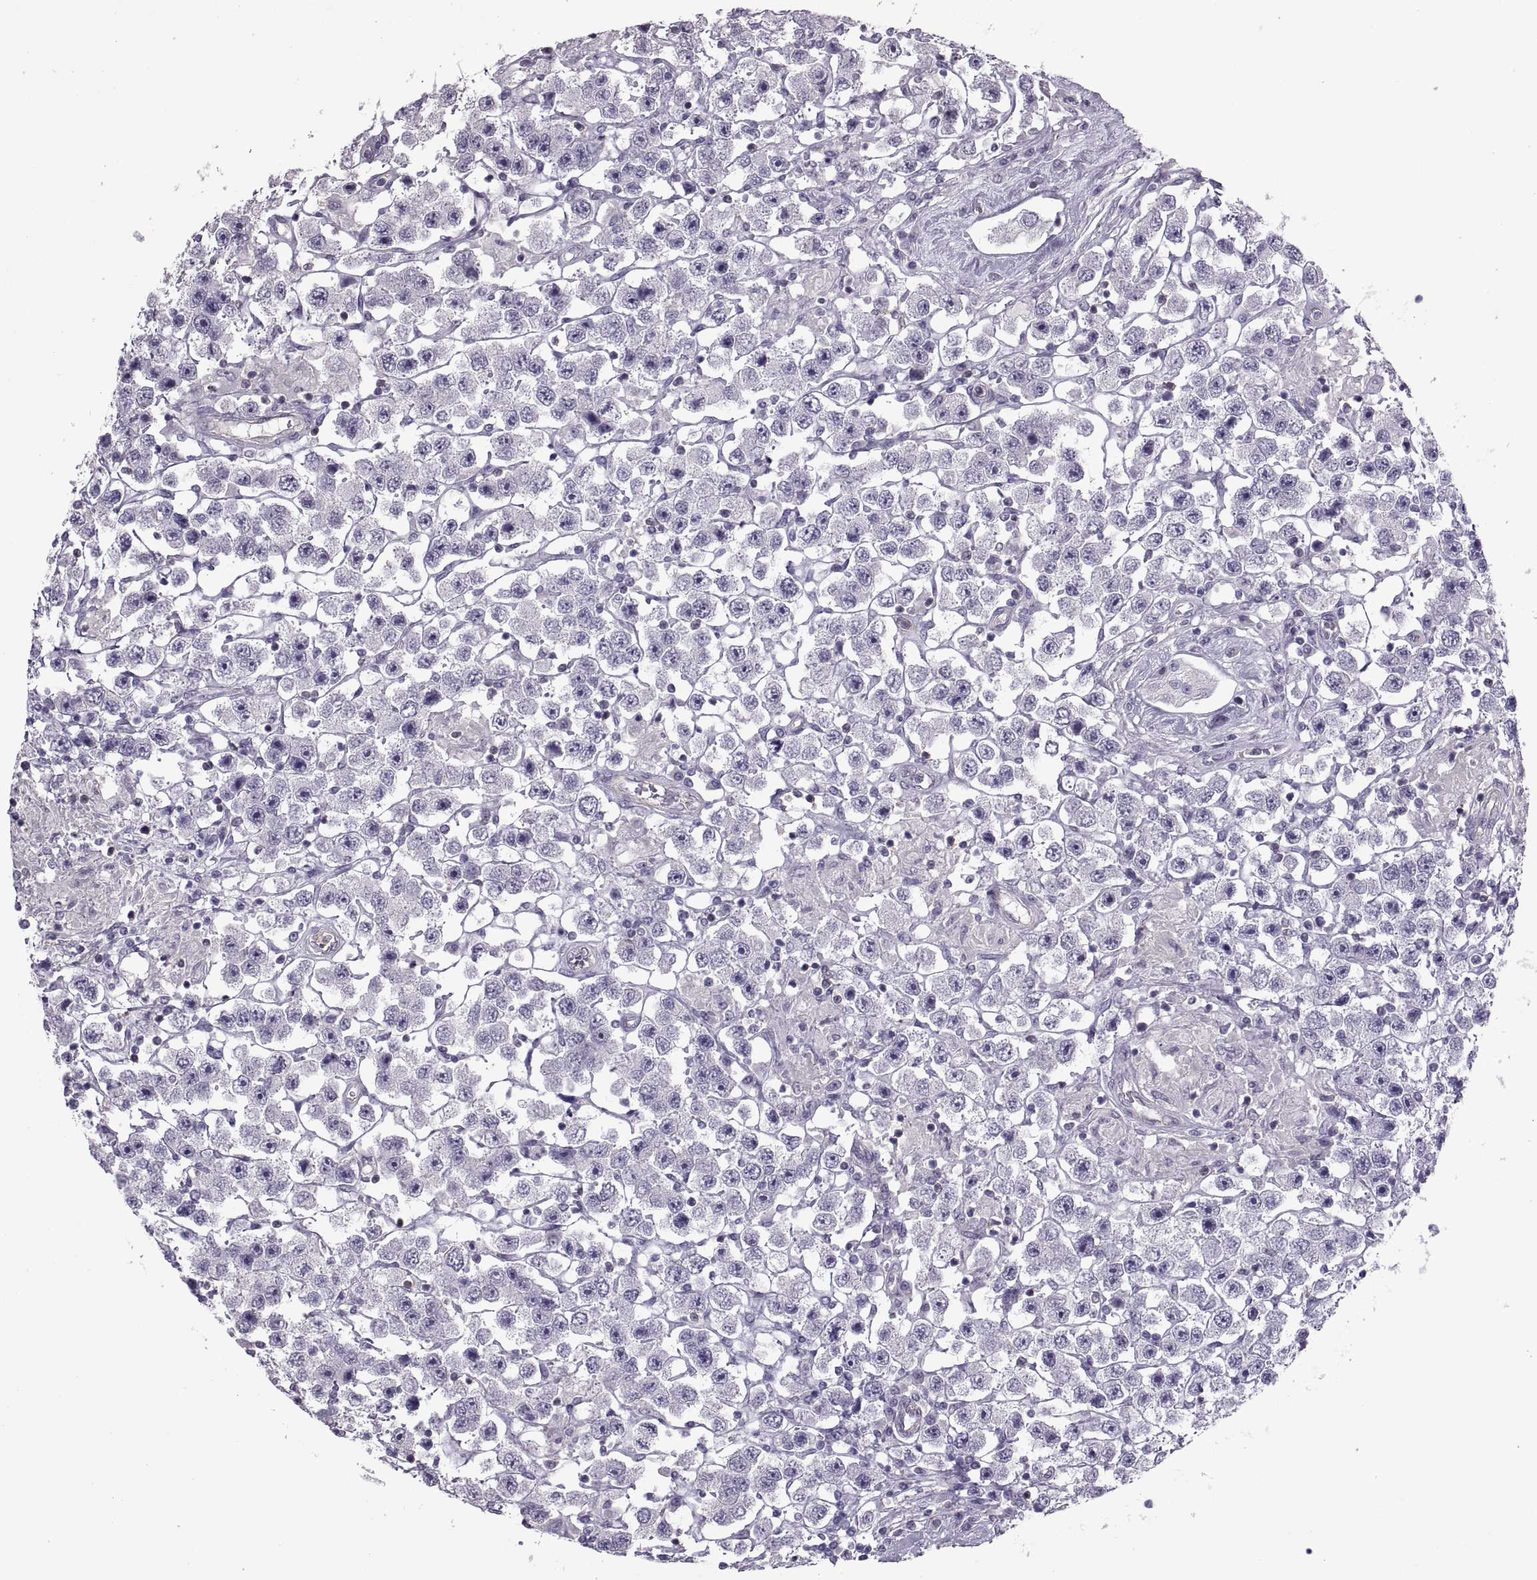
{"staining": {"intensity": "negative", "quantity": "none", "location": "none"}, "tissue": "testis cancer", "cell_type": "Tumor cells", "image_type": "cancer", "snomed": [{"axis": "morphology", "description": "Seminoma, NOS"}, {"axis": "topography", "description": "Testis"}], "caption": "Testis seminoma was stained to show a protein in brown. There is no significant expression in tumor cells. (Stains: DAB immunohistochemistry with hematoxylin counter stain, Microscopy: brightfield microscopy at high magnification).", "gene": "ODF3", "patient": {"sex": "male", "age": 45}}